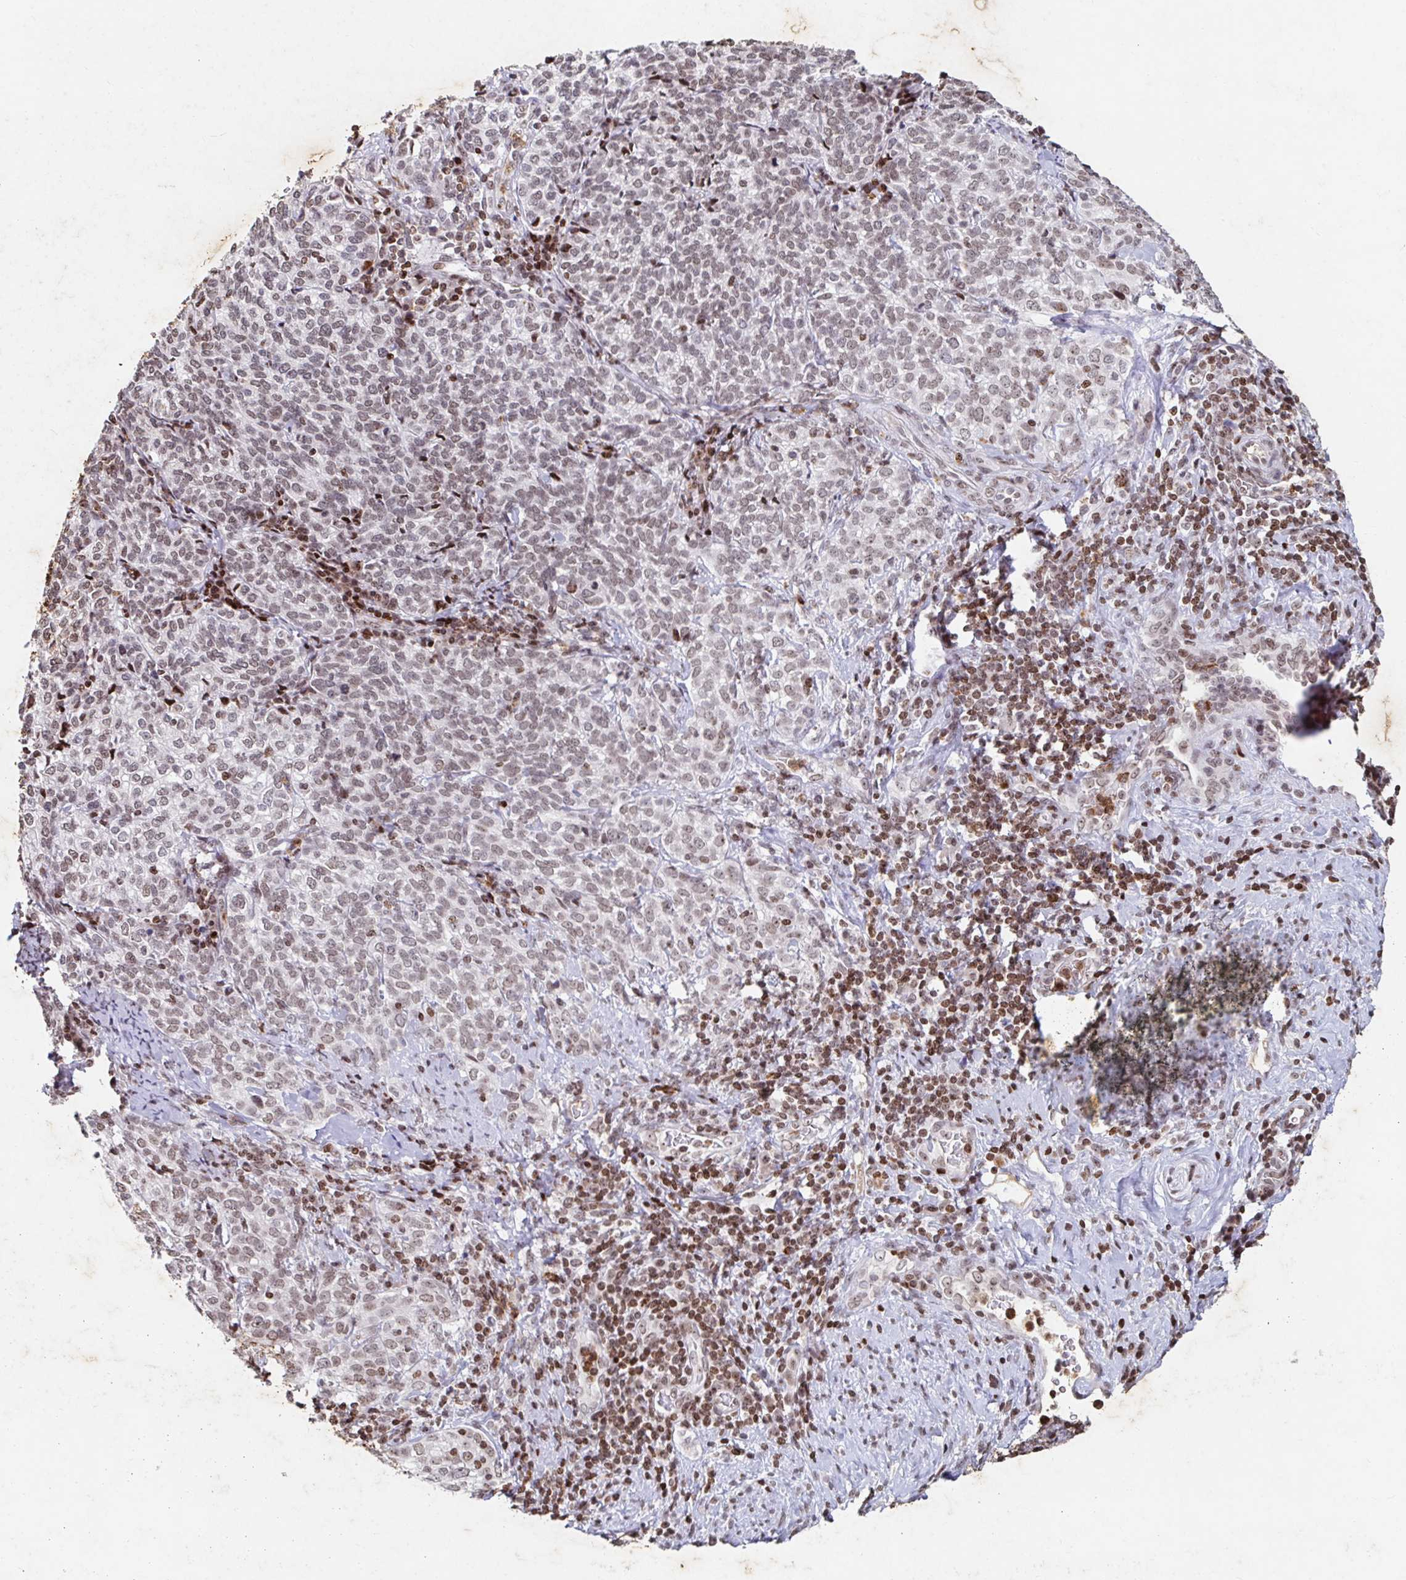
{"staining": {"intensity": "weak", "quantity": ">75%", "location": "nuclear"}, "tissue": "cervical cancer", "cell_type": "Tumor cells", "image_type": "cancer", "snomed": [{"axis": "morphology", "description": "Normal tissue, NOS"}, {"axis": "morphology", "description": "Squamous cell carcinoma, NOS"}, {"axis": "topography", "description": "Vagina"}, {"axis": "topography", "description": "Cervix"}], "caption": "Immunohistochemical staining of human cervical squamous cell carcinoma displays low levels of weak nuclear expression in about >75% of tumor cells.", "gene": "C19orf53", "patient": {"sex": "female", "age": 45}}